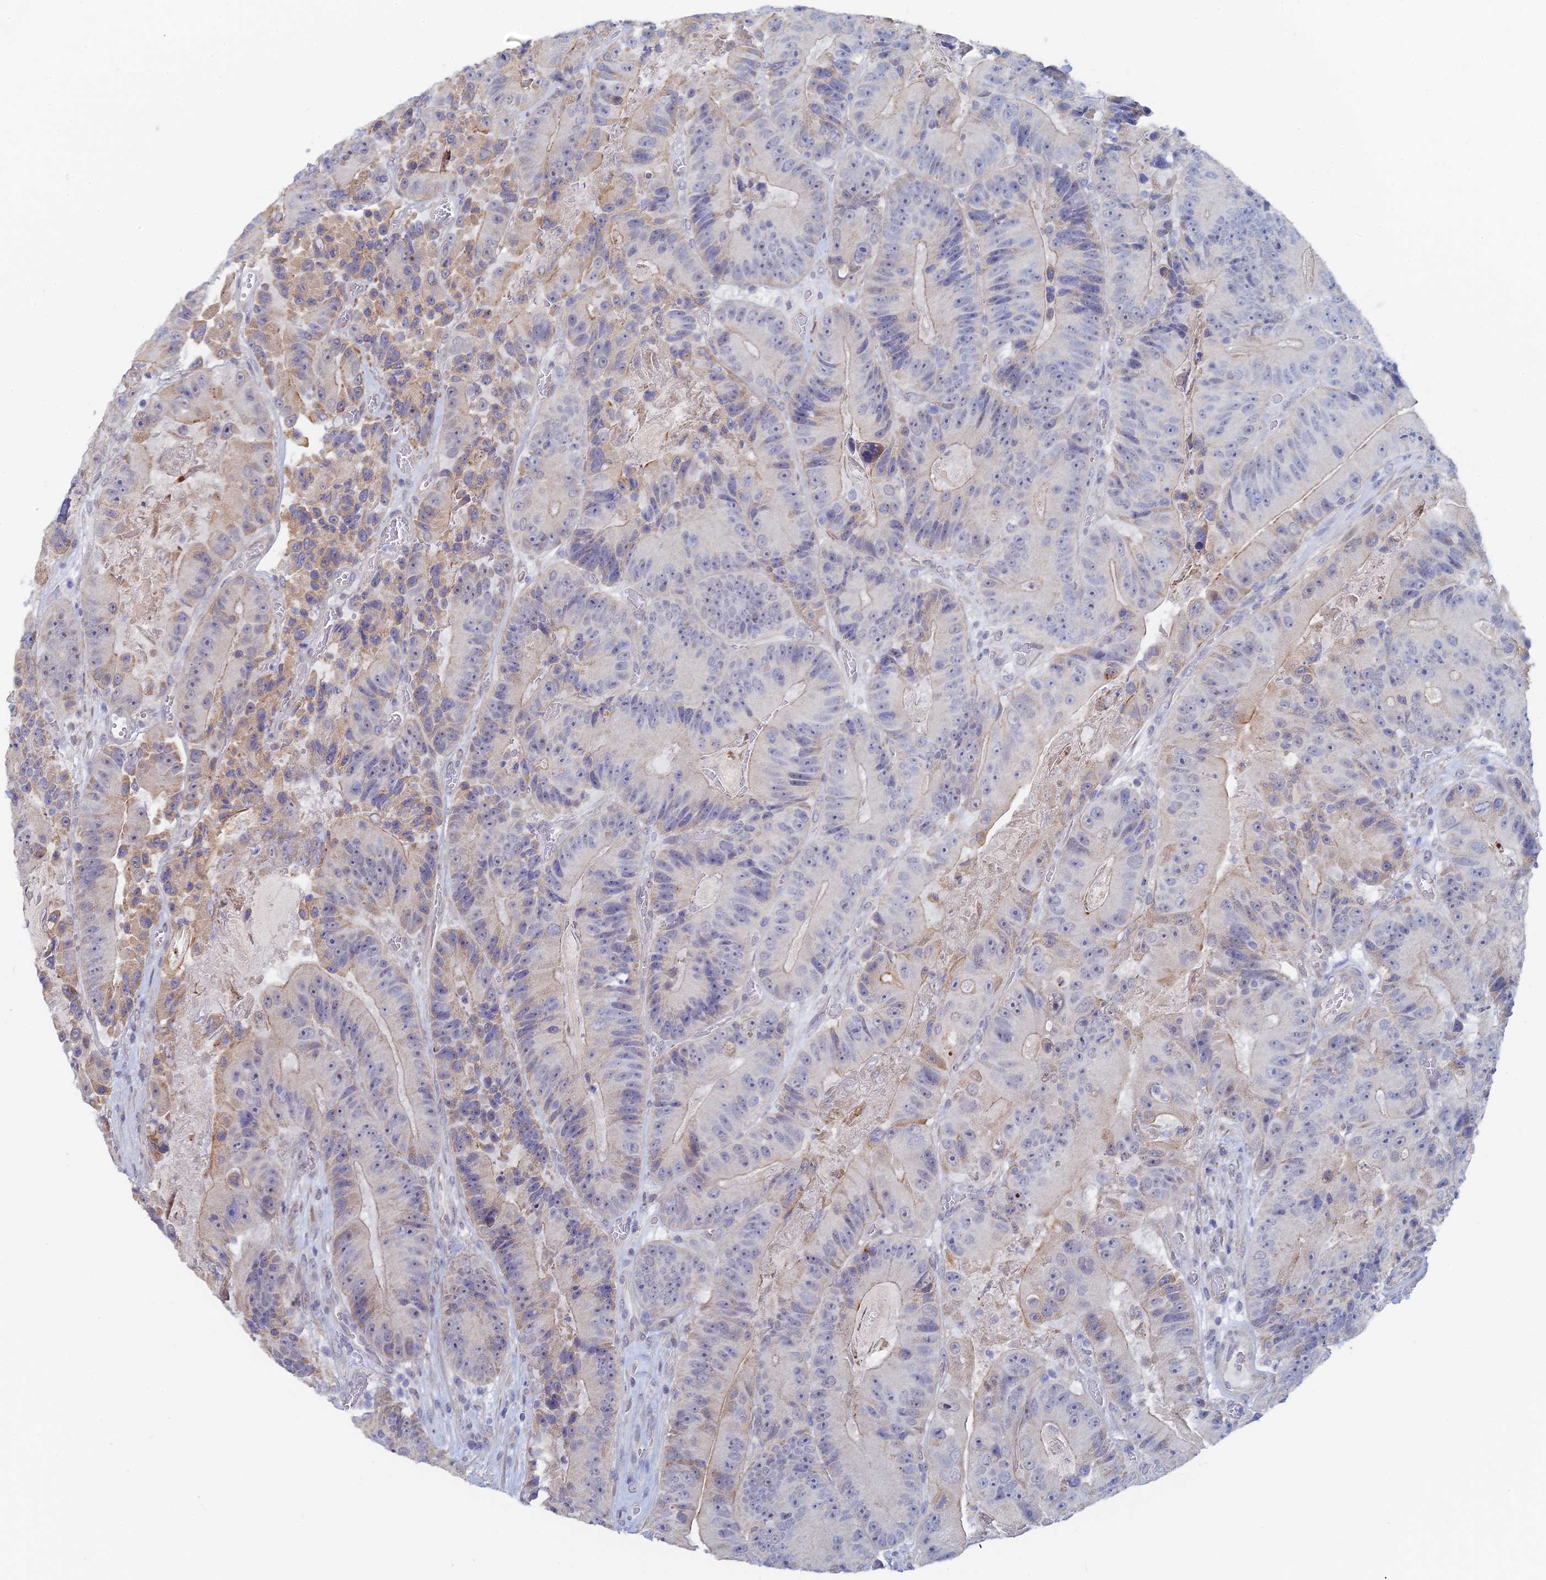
{"staining": {"intensity": "weak", "quantity": "<25%", "location": "cytoplasmic/membranous"}, "tissue": "colorectal cancer", "cell_type": "Tumor cells", "image_type": "cancer", "snomed": [{"axis": "morphology", "description": "Adenocarcinoma, NOS"}, {"axis": "topography", "description": "Colon"}], "caption": "The image shows no staining of tumor cells in colorectal adenocarcinoma.", "gene": "GMNC", "patient": {"sex": "female", "age": 86}}